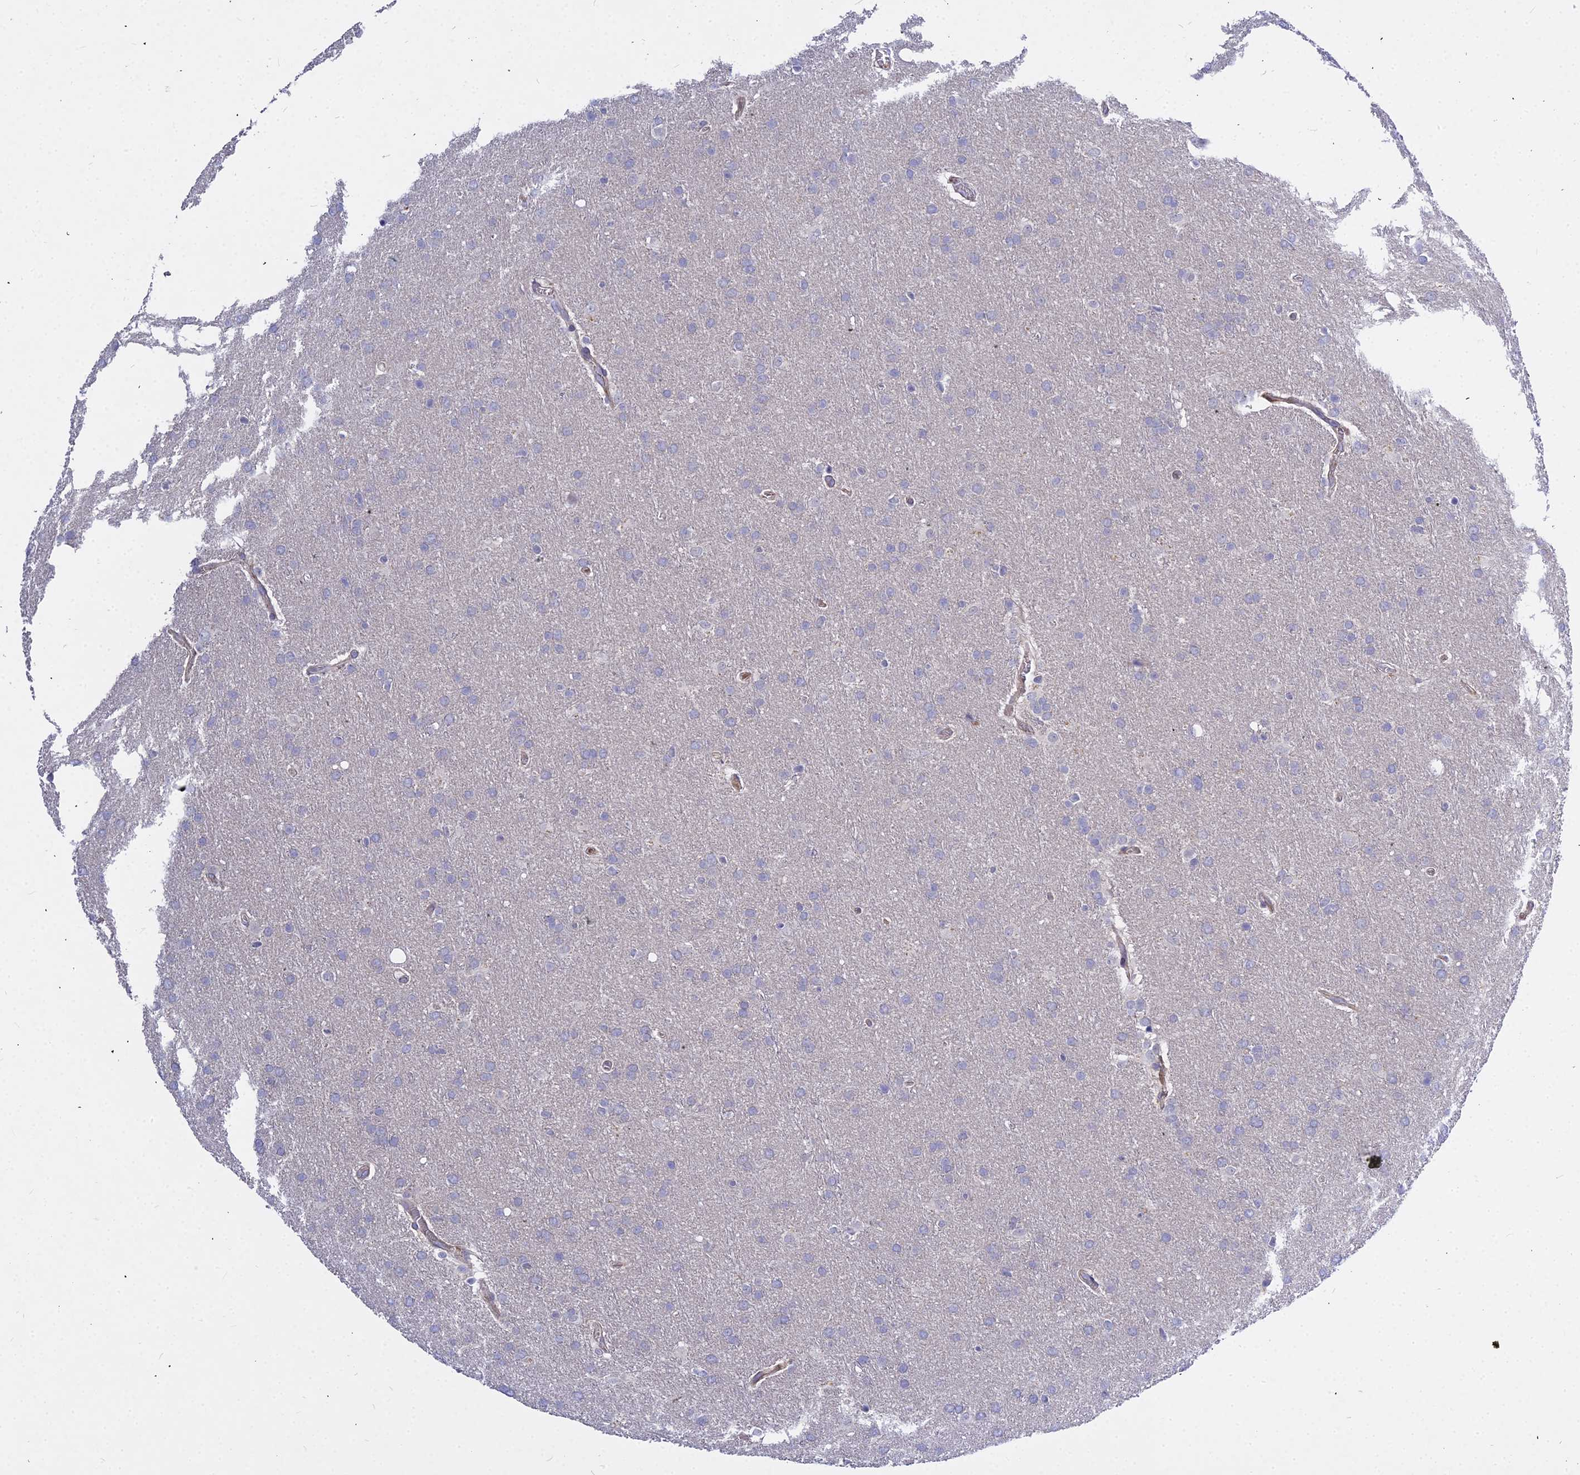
{"staining": {"intensity": "negative", "quantity": "none", "location": "none"}, "tissue": "glioma", "cell_type": "Tumor cells", "image_type": "cancer", "snomed": [{"axis": "morphology", "description": "Glioma, malignant, Low grade"}, {"axis": "topography", "description": "Brain"}], "caption": "Tumor cells are negative for brown protein staining in glioma.", "gene": "DMRTA1", "patient": {"sex": "female", "age": 32}}